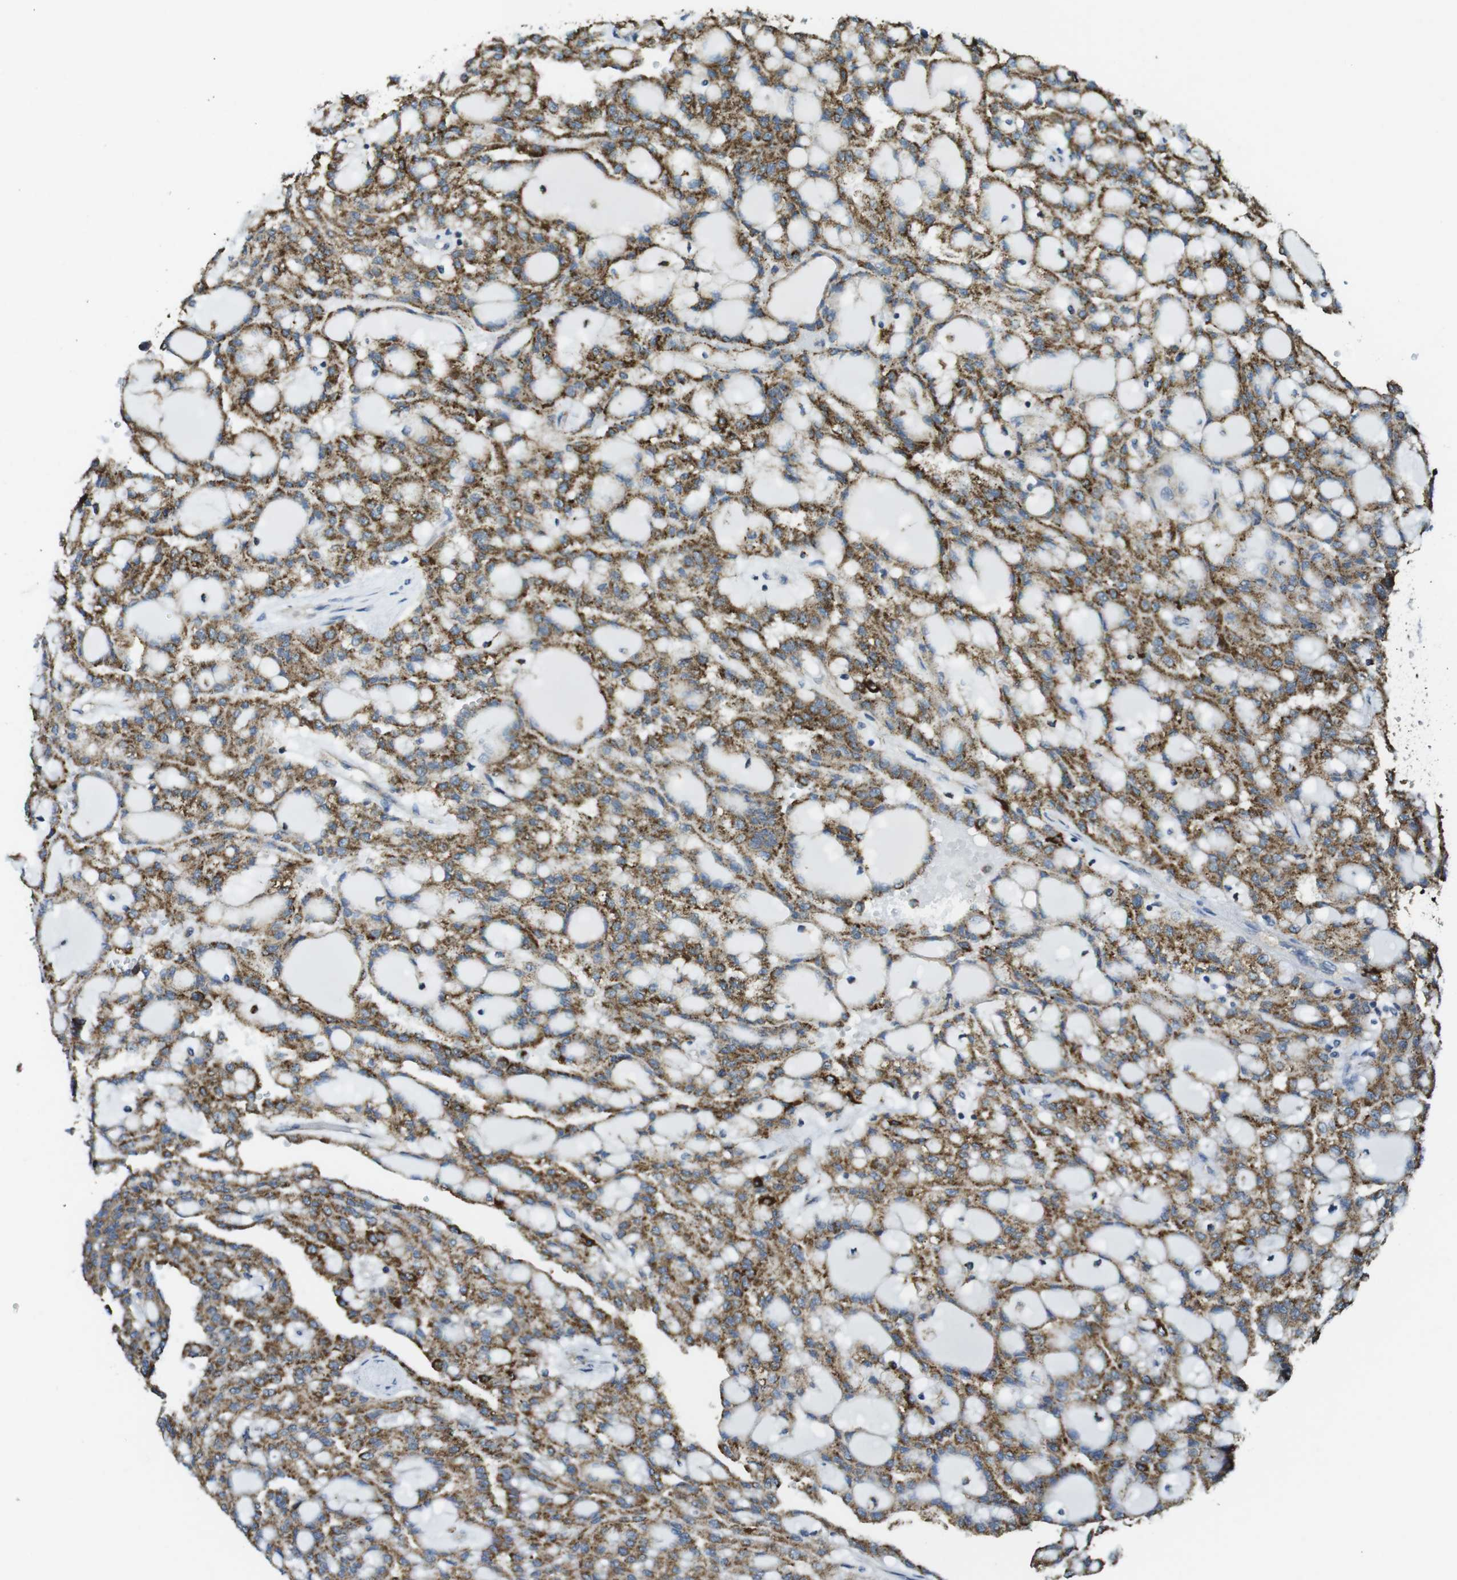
{"staining": {"intensity": "moderate", "quantity": ">75%", "location": "cytoplasmic/membranous"}, "tissue": "renal cancer", "cell_type": "Tumor cells", "image_type": "cancer", "snomed": [{"axis": "morphology", "description": "Adenocarcinoma, NOS"}, {"axis": "topography", "description": "Kidney"}], "caption": "Renal adenocarcinoma stained with a protein marker reveals moderate staining in tumor cells.", "gene": "BRI3BP", "patient": {"sex": "male", "age": 63}}